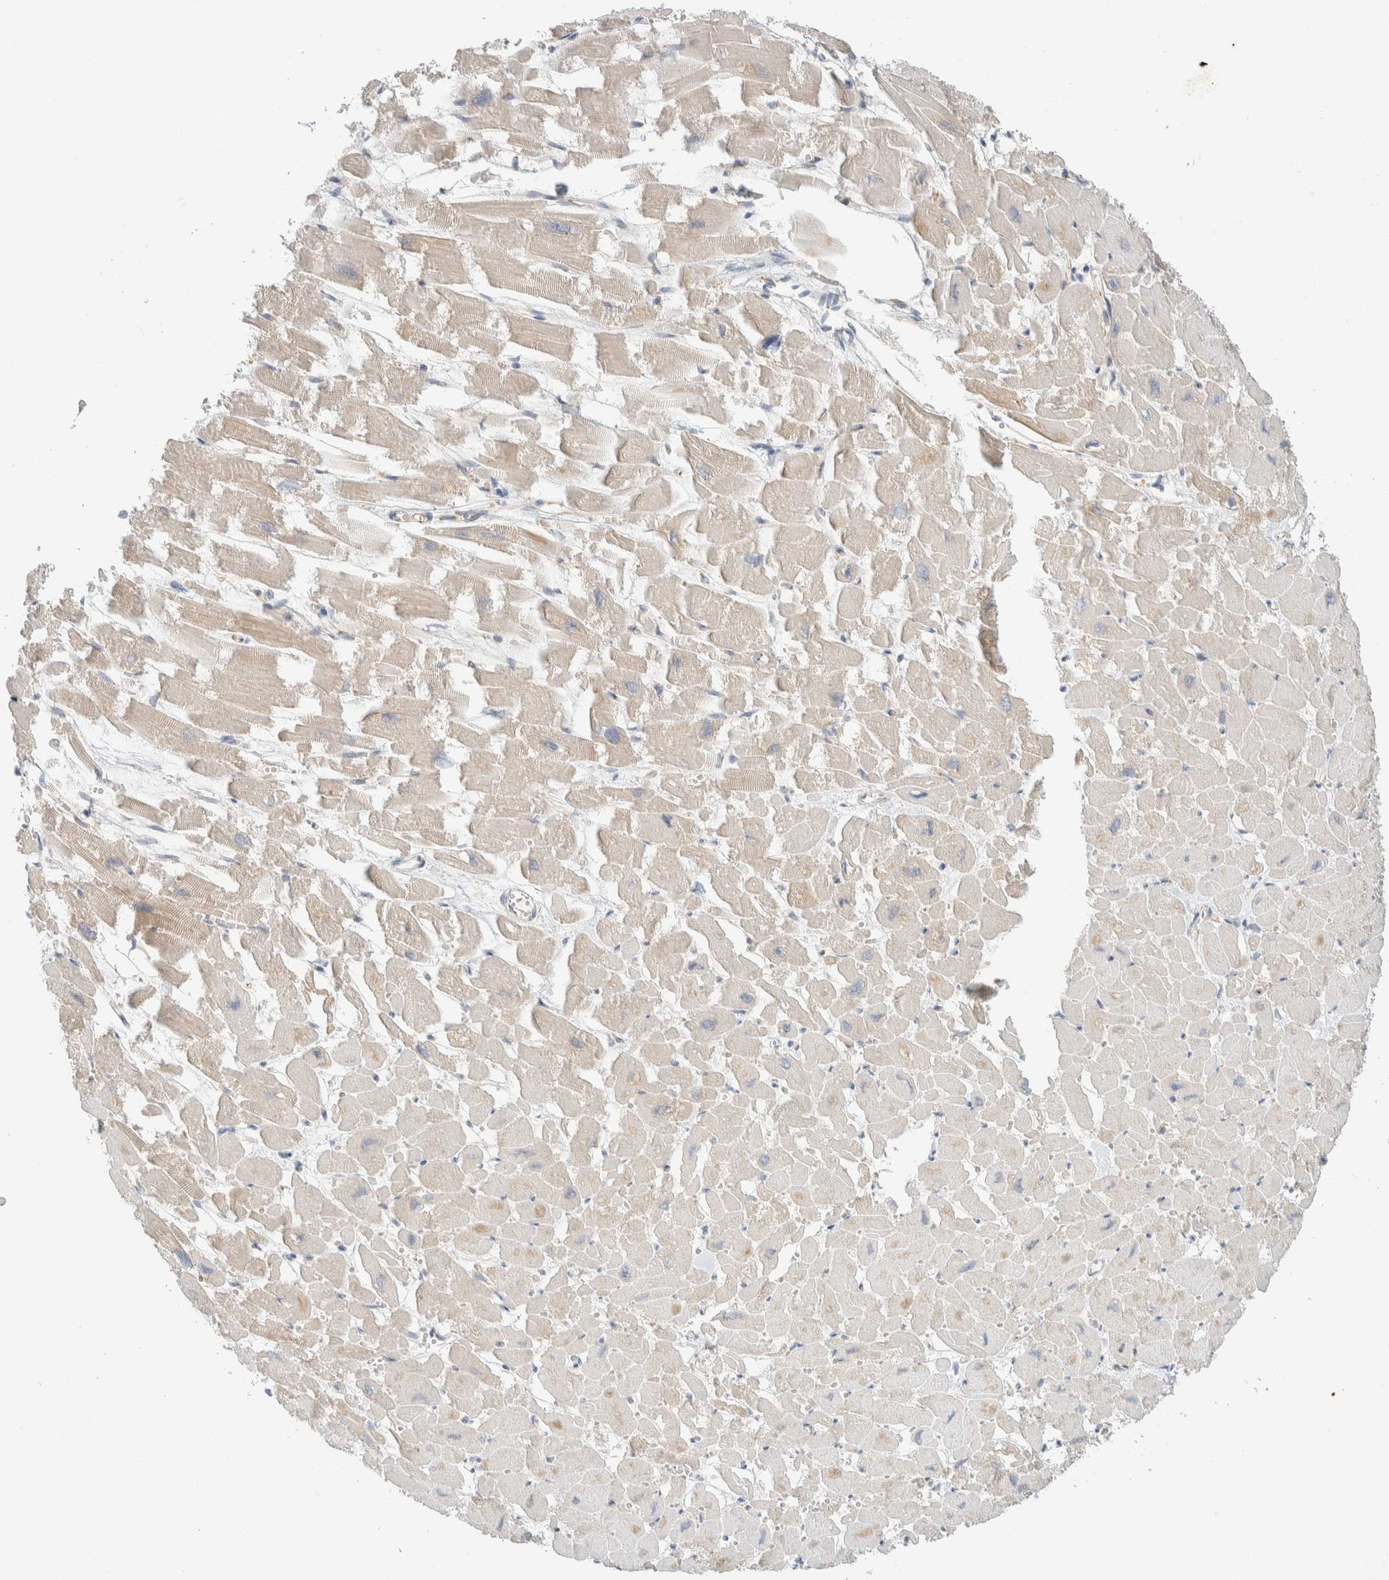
{"staining": {"intensity": "weak", "quantity": "25%-75%", "location": "cytoplasmic/membranous"}, "tissue": "heart muscle", "cell_type": "Cardiomyocytes", "image_type": "normal", "snomed": [{"axis": "morphology", "description": "Normal tissue, NOS"}, {"axis": "topography", "description": "Heart"}], "caption": "Human heart muscle stained for a protein (brown) exhibits weak cytoplasmic/membranous positive expression in about 25%-75% of cardiomyocytes.", "gene": "TMEM184B", "patient": {"sex": "male", "age": 54}}